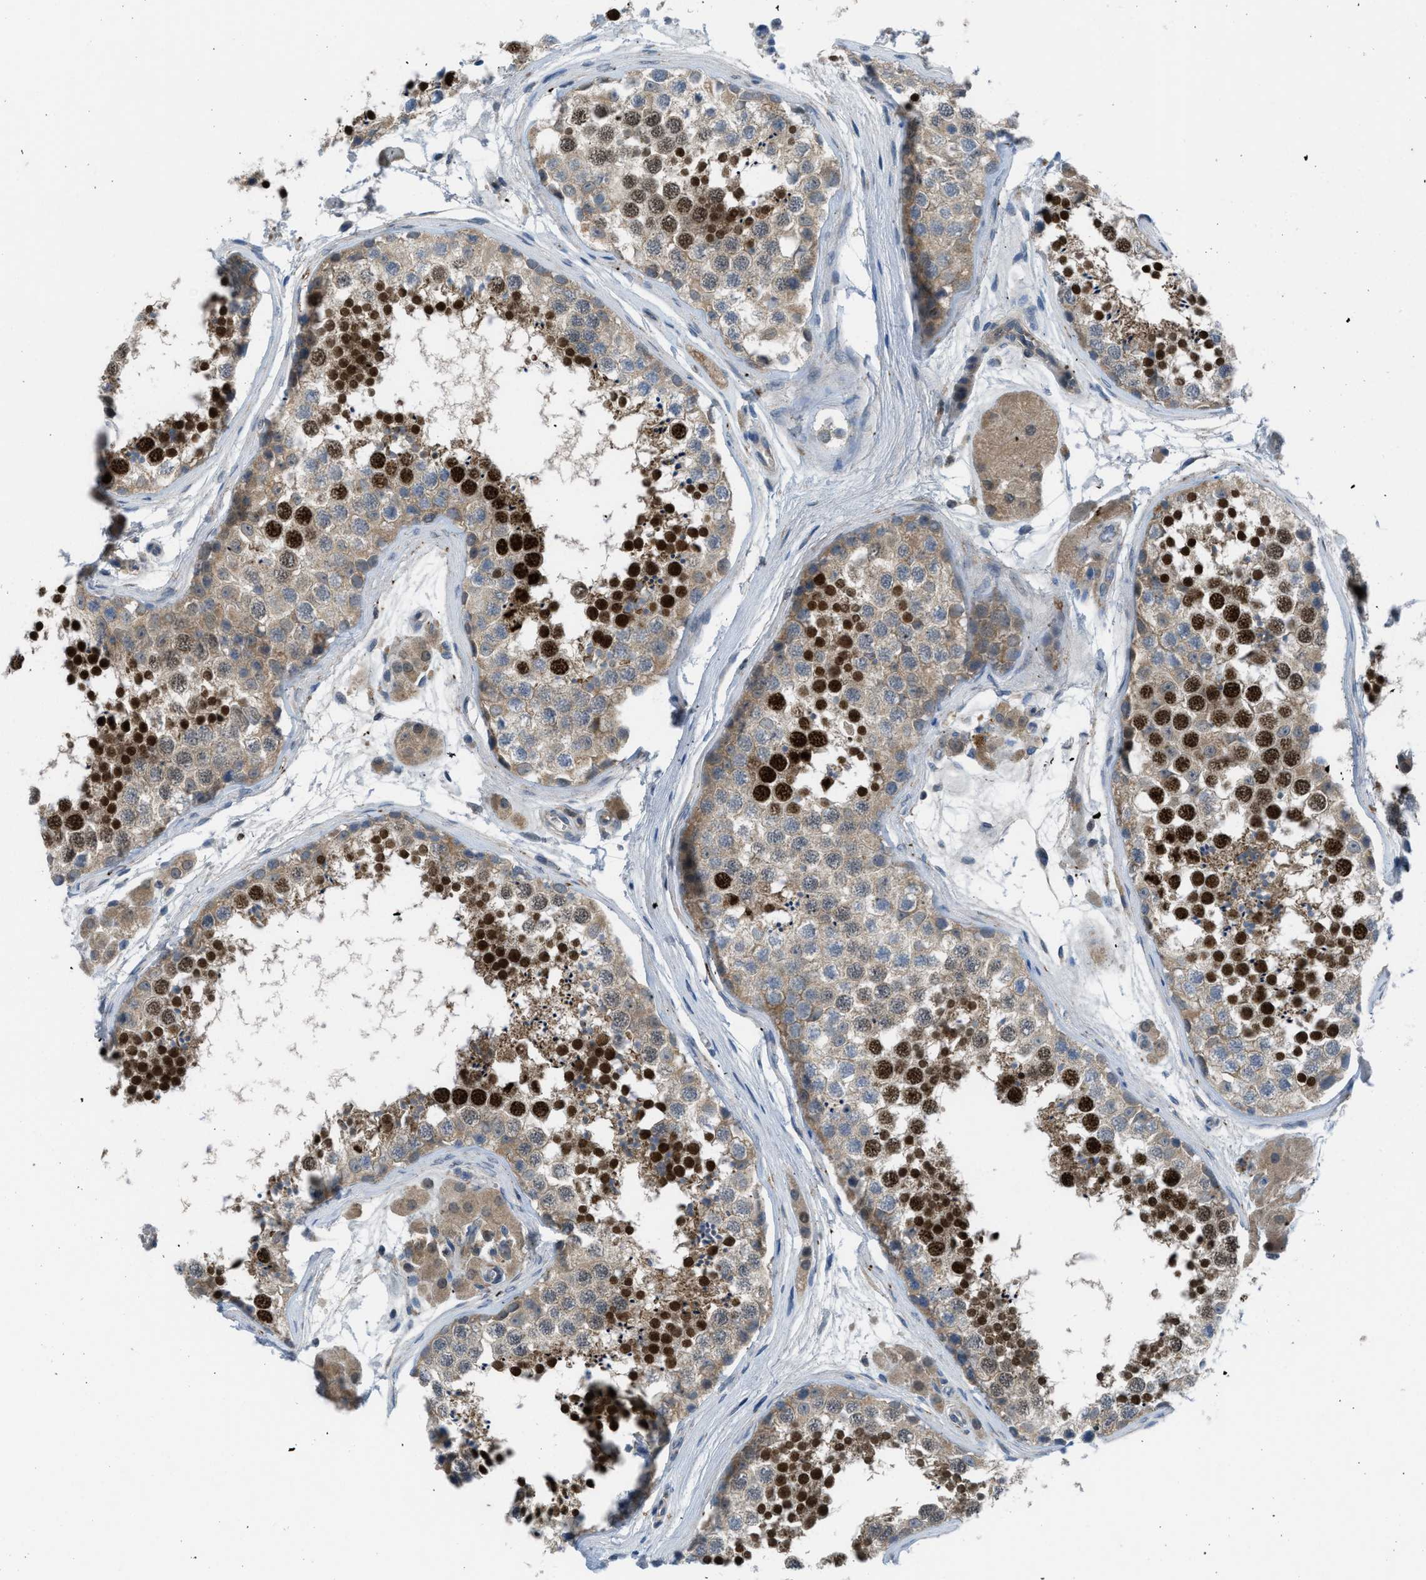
{"staining": {"intensity": "strong", "quantity": "25%-75%", "location": "nuclear"}, "tissue": "testis", "cell_type": "Cells in seminiferous ducts", "image_type": "normal", "snomed": [{"axis": "morphology", "description": "Normal tissue, NOS"}, {"axis": "topography", "description": "Testis"}], "caption": "Immunohistochemistry (IHC) image of unremarkable testis: human testis stained using IHC shows high levels of strong protein expression localized specifically in the nuclear of cells in seminiferous ducts, appearing as a nuclear brown color.", "gene": "BAZ2B", "patient": {"sex": "male", "age": 56}}